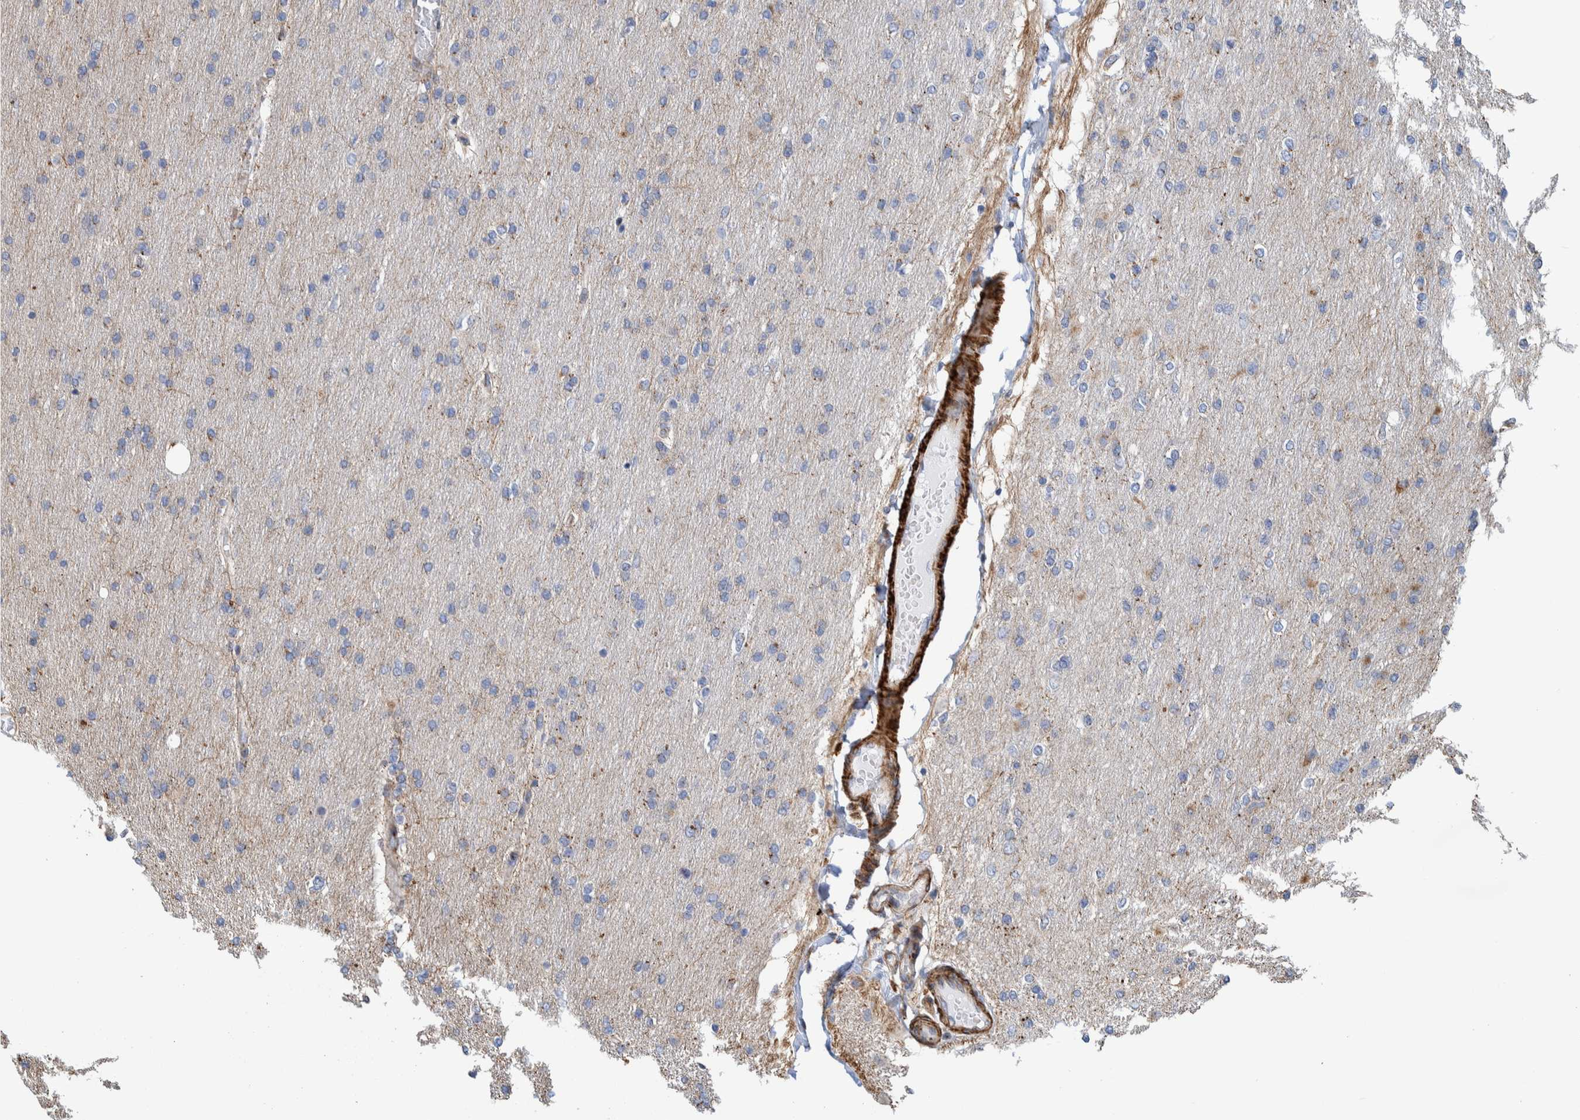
{"staining": {"intensity": "negative", "quantity": "none", "location": "none"}, "tissue": "glioma", "cell_type": "Tumor cells", "image_type": "cancer", "snomed": [{"axis": "morphology", "description": "Glioma, malignant, High grade"}, {"axis": "topography", "description": "Cerebral cortex"}], "caption": "Immunohistochemical staining of human malignant glioma (high-grade) displays no significant expression in tumor cells.", "gene": "CCDC57", "patient": {"sex": "female", "age": 36}}